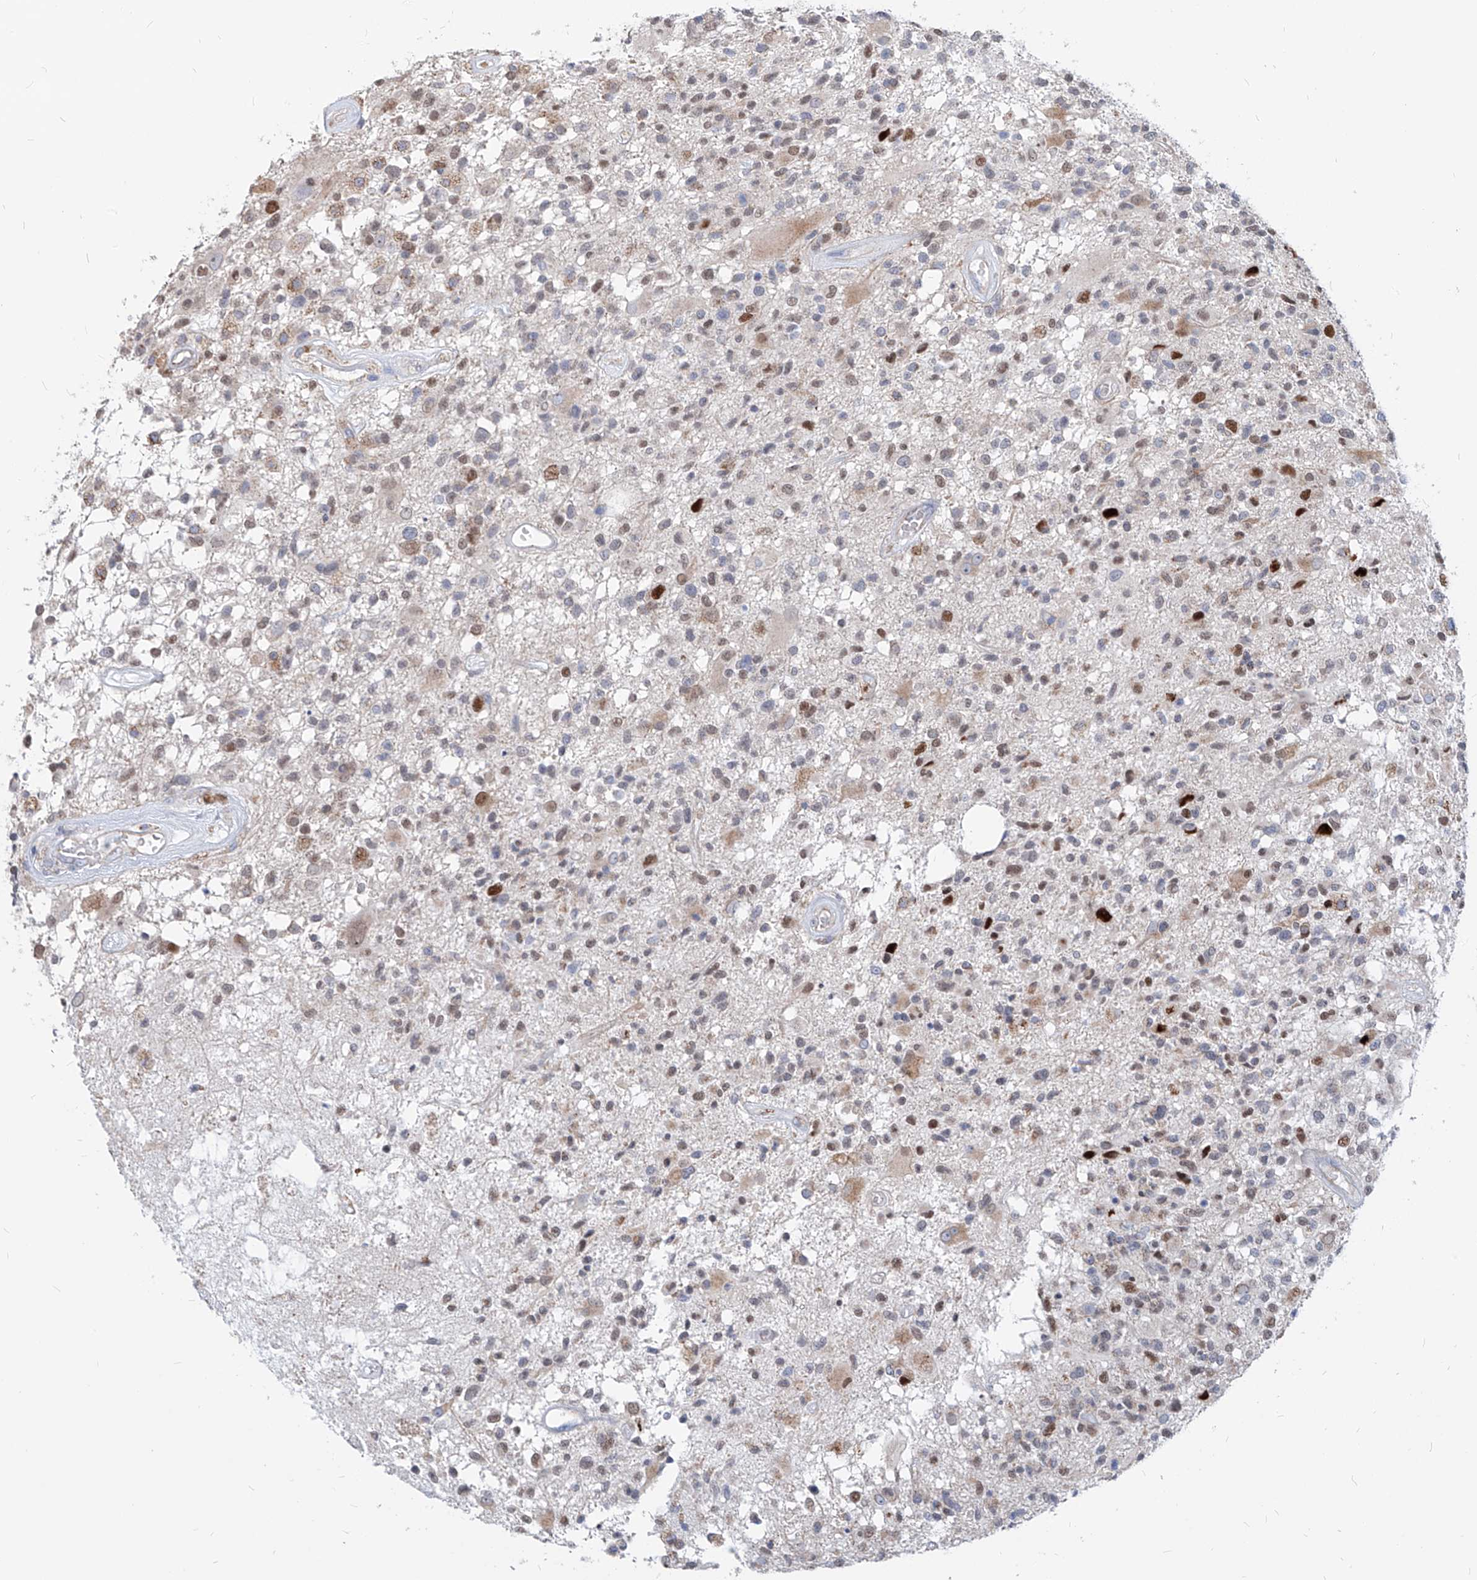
{"staining": {"intensity": "moderate", "quantity": "<25%", "location": "nuclear"}, "tissue": "glioma", "cell_type": "Tumor cells", "image_type": "cancer", "snomed": [{"axis": "morphology", "description": "Glioma, malignant, High grade"}, {"axis": "morphology", "description": "Glioblastoma, NOS"}, {"axis": "topography", "description": "Brain"}], "caption": "A low amount of moderate nuclear staining is identified in approximately <25% of tumor cells in glioma tissue.", "gene": "AGPS", "patient": {"sex": "male", "age": 60}}